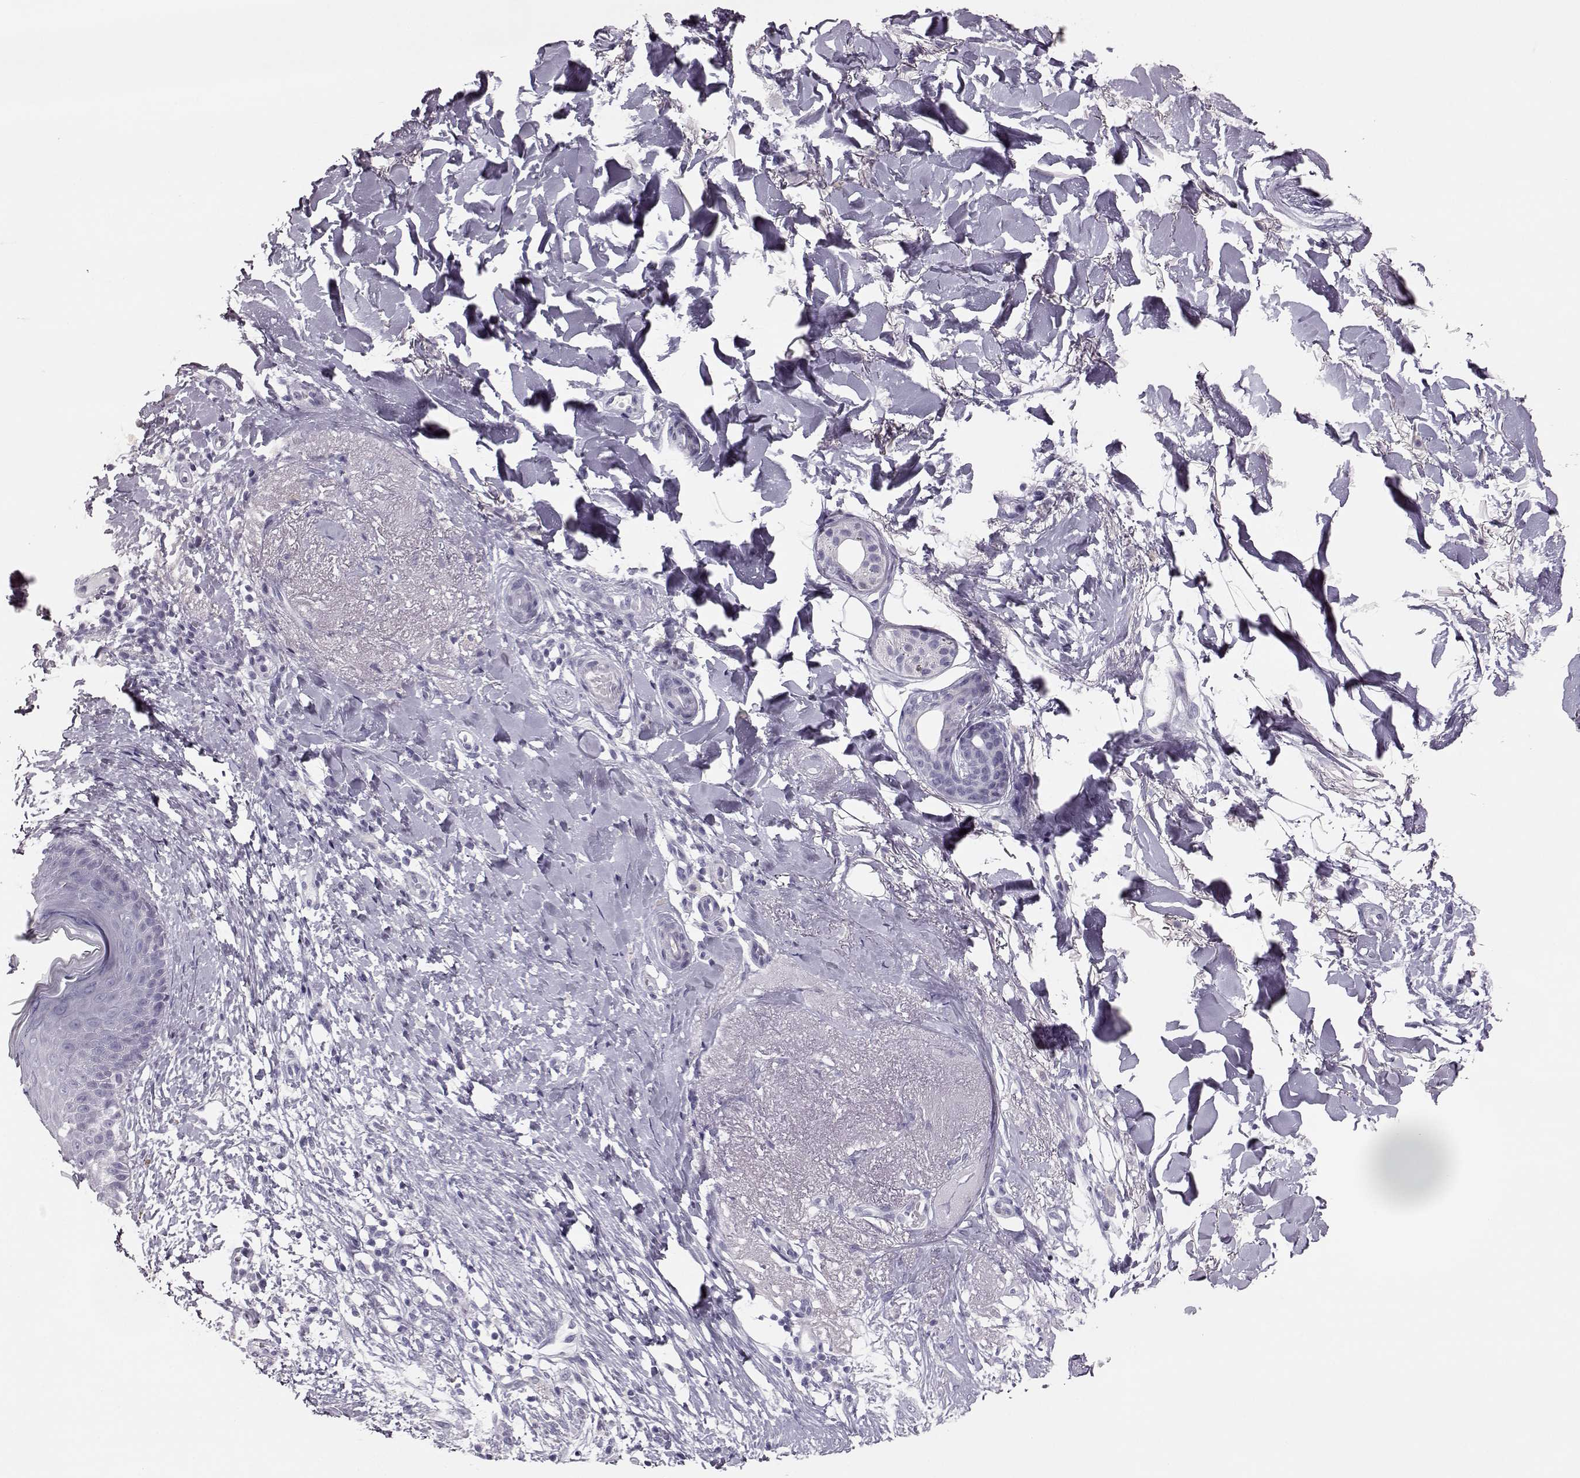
{"staining": {"intensity": "negative", "quantity": "none", "location": "none"}, "tissue": "skin cancer", "cell_type": "Tumor cells", "image_type": "cancer", "snomed": [{"axis": "morphology", "description": "Normal tissue, NOS"}, {"axis": "morphology", "description": "Basal cell carcinoma"}, {"axis": "topography", "description": "Skin"}], "caption": "High magnification brightfield microscopy of basal cell carcinoma (skin) stained with DAB (3,3'-diaminobenzidine) (brown) and counterstained with hematoxylin (blue): tumor cells show no significant positivity.", "gene": "BFSP2", "patient": {"sex": "male", "age": 84}}